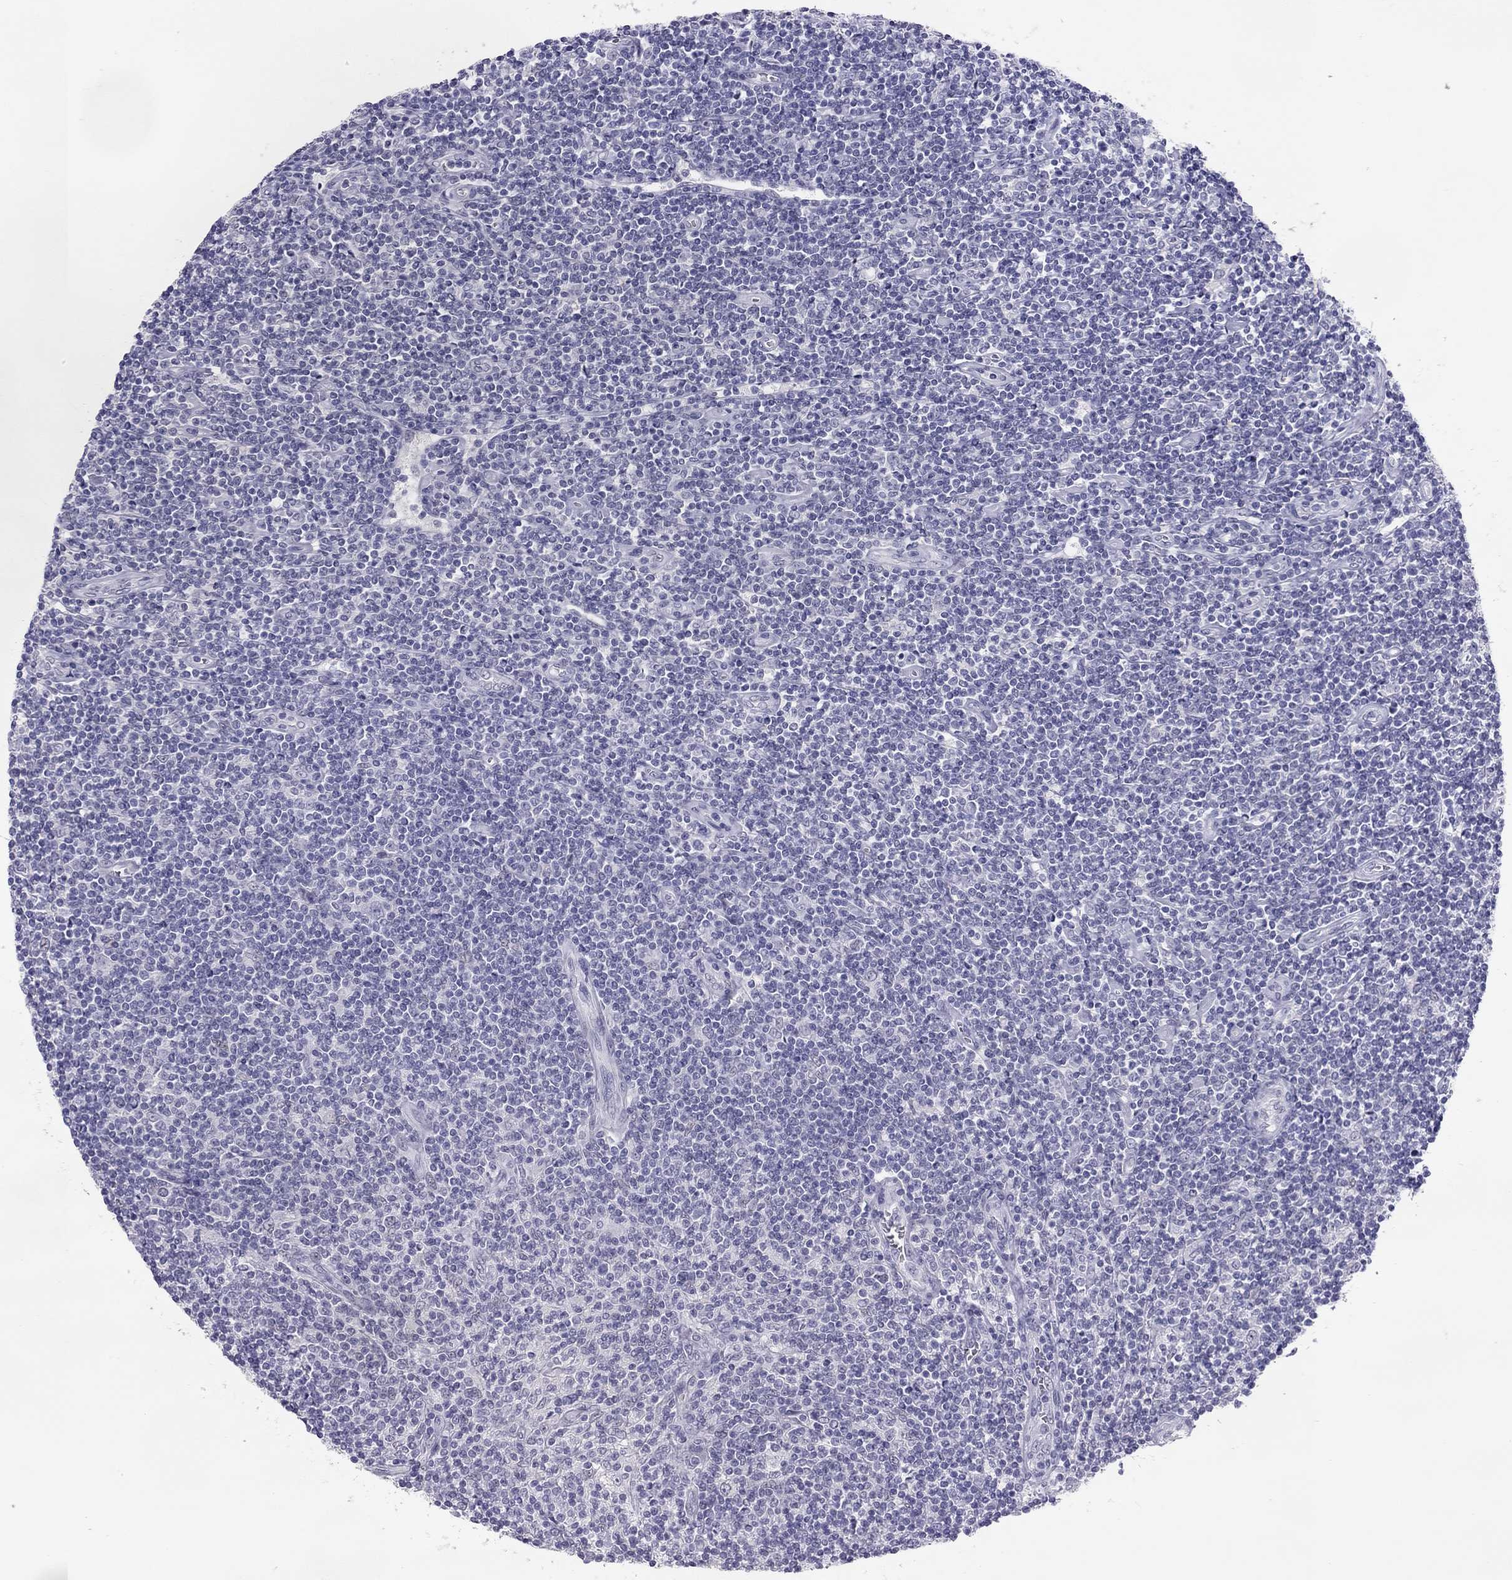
{"staining": {"intensity": "negative", "quantity": "none", "location": "none"}, "tissue": "lymphoma", "cell_type": "Tumor cells", "image_type": "cancer", "snomed": [{"axis": "morphology", "description": "Hodgkin's disease, NOS"}, {"axis": "topography", "description": "Lymph node"}], "caption": "This is an IHC image of human lymphoma. There is no expression in tumor cells.", "gene": "PHOX2A", "patient": {"sex": "male", "age": 40}}